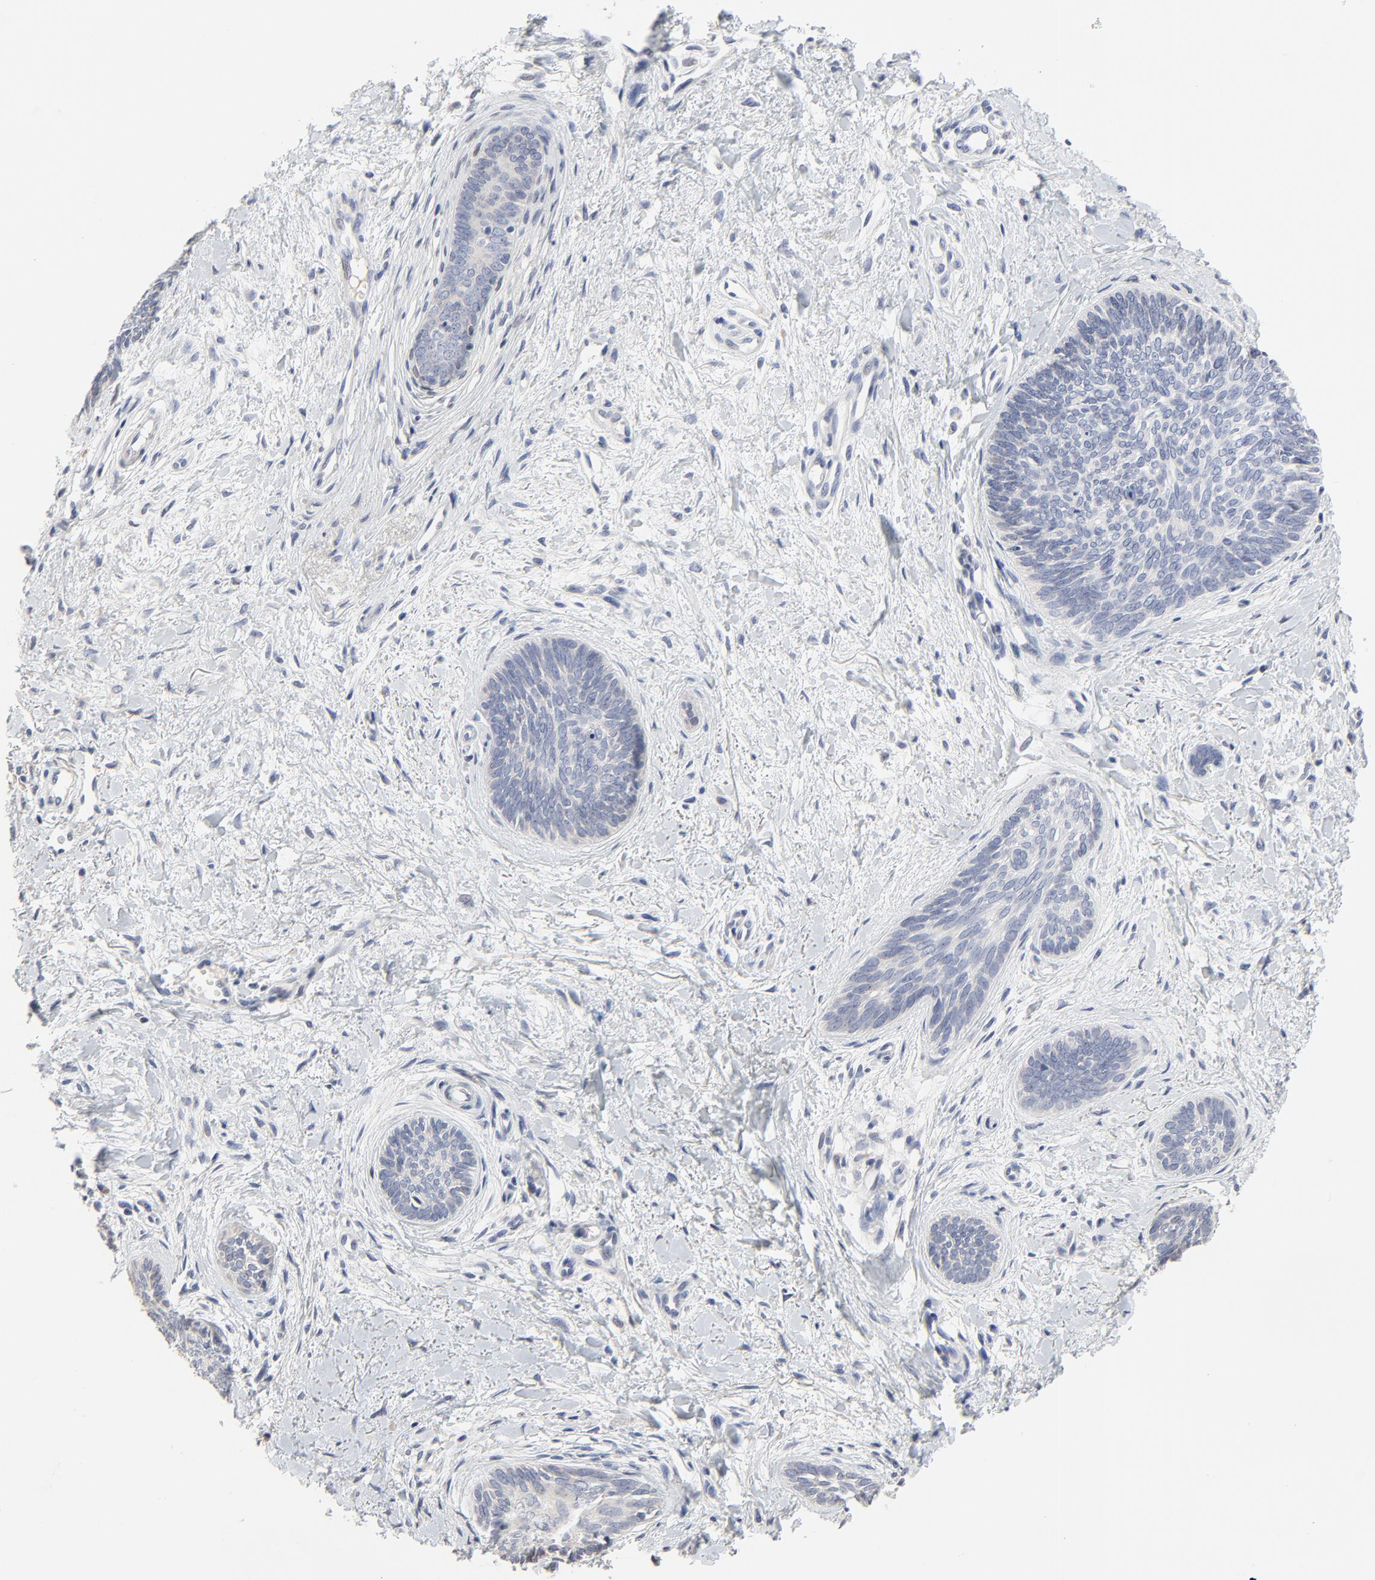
{"staining": {"intensity": "negative", "quantity": "none", "location": "none"}, "tissue": "skin cancer", "cell_type": "Tumor cells", "image_type": "cancer", "snomed": [{"axis": "morphology", "description": "Basal cell carcinoma"}, {"axis": "topography", "description": "Skin"}], "caption": "A high-resolution image shows IHC staining of skin cancer, which shows no significant positivity in tumor cells.", "gene": "NLGN3", "patient": {"sex": "female", "age": 81}}